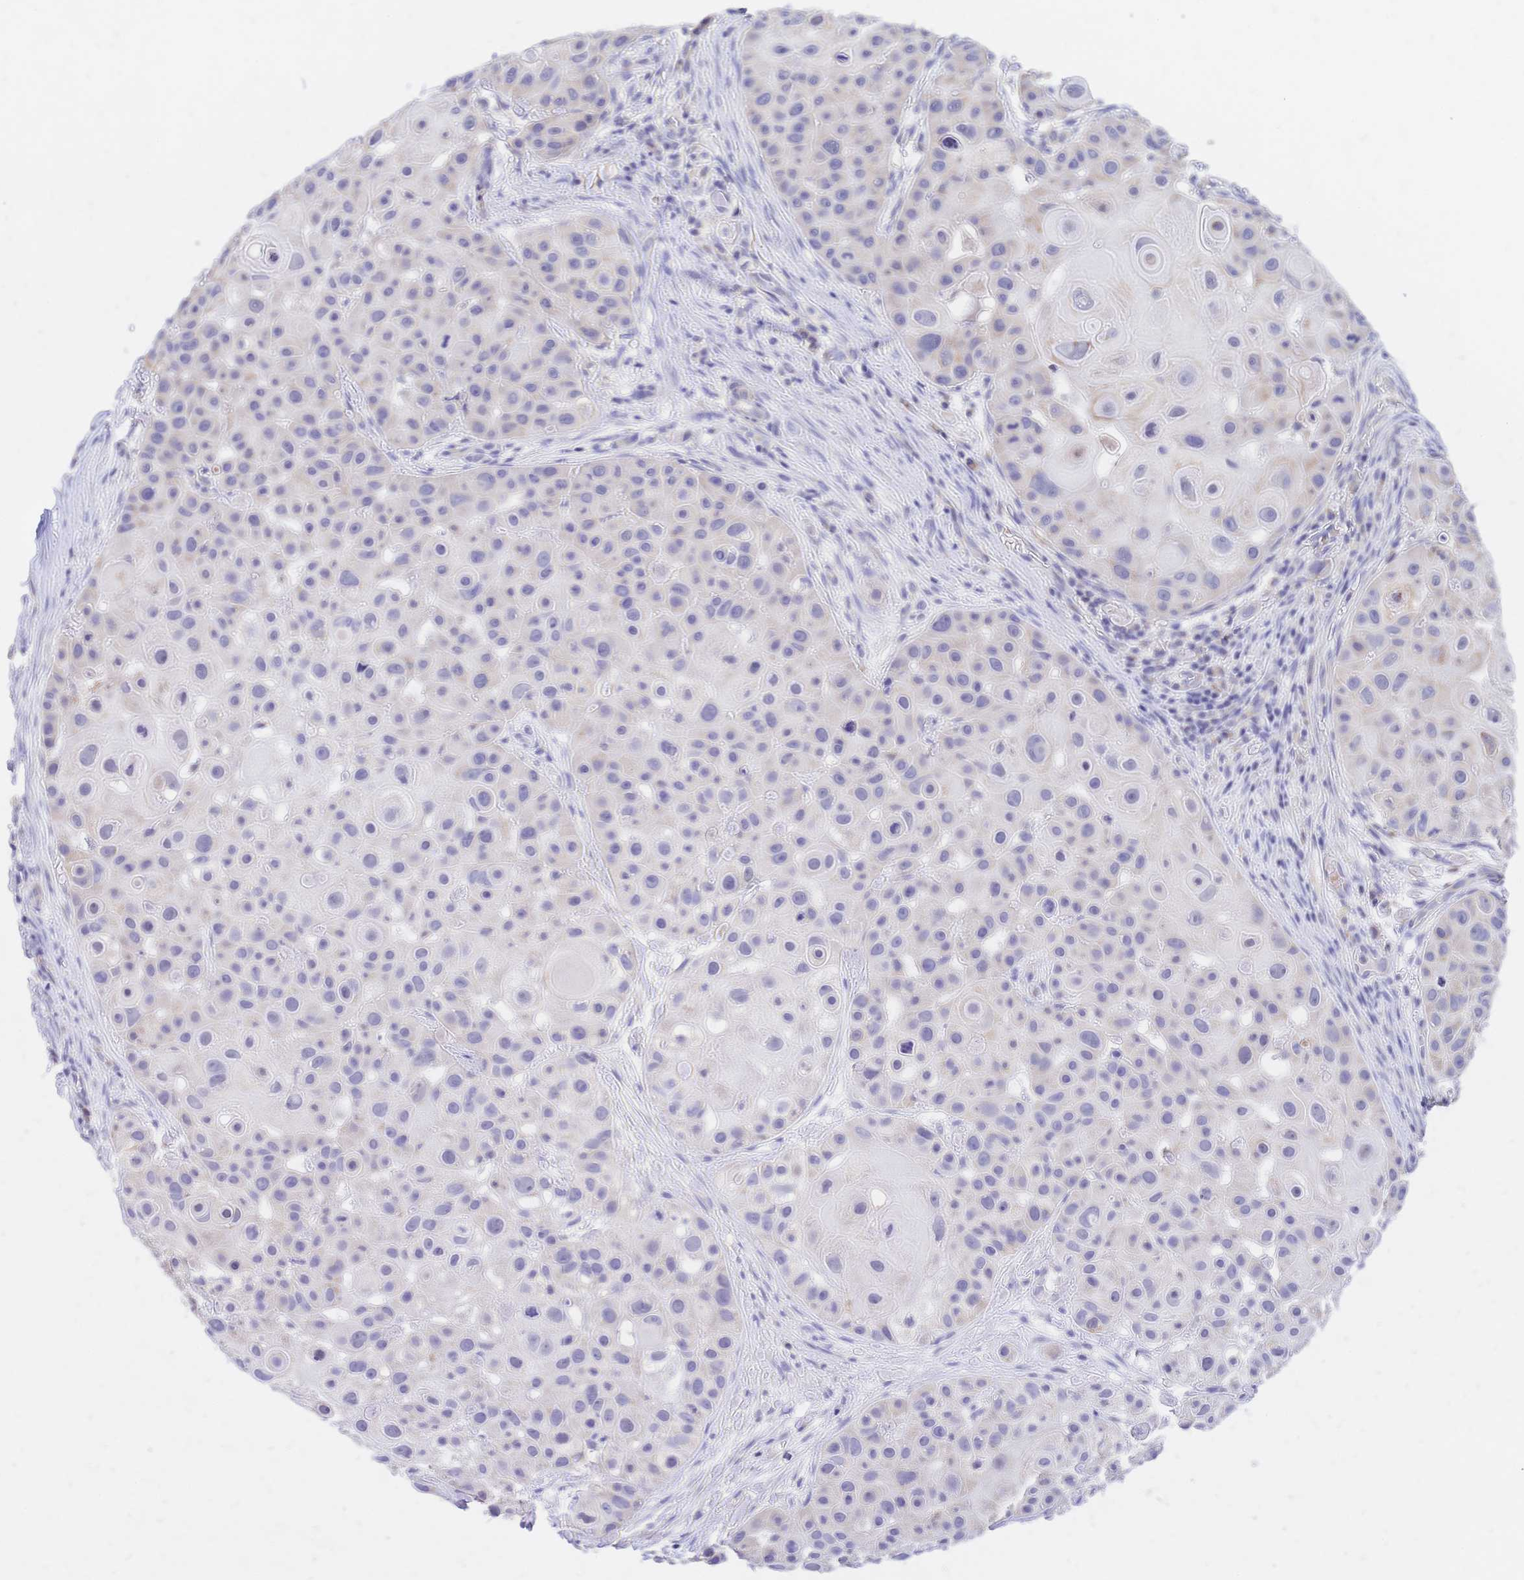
{"staining": {"intensity": "negative", "quantity": "none", "location": "none"}, "tissue": "skin cancer", "cell_type": "Tumor cells", "image_type": "cancer", "snomed": [{"axis": "morphology", "description": "Squamous cell carcinoma, NOS"}, {"axis": "topography", "description": "Skin"}], "caption": "This is a photomicrograph of IHC staining of skin cancer, which shows no staining in tumor cells. (Stains: DAB (3,3'-diaminobenzidine) IHC with hematoxylin counter stain, Microscopy: brightfield microscopy at high magnification).", "gene": "CLEC18B", "patient": {"sex": "male", "age": 92}}